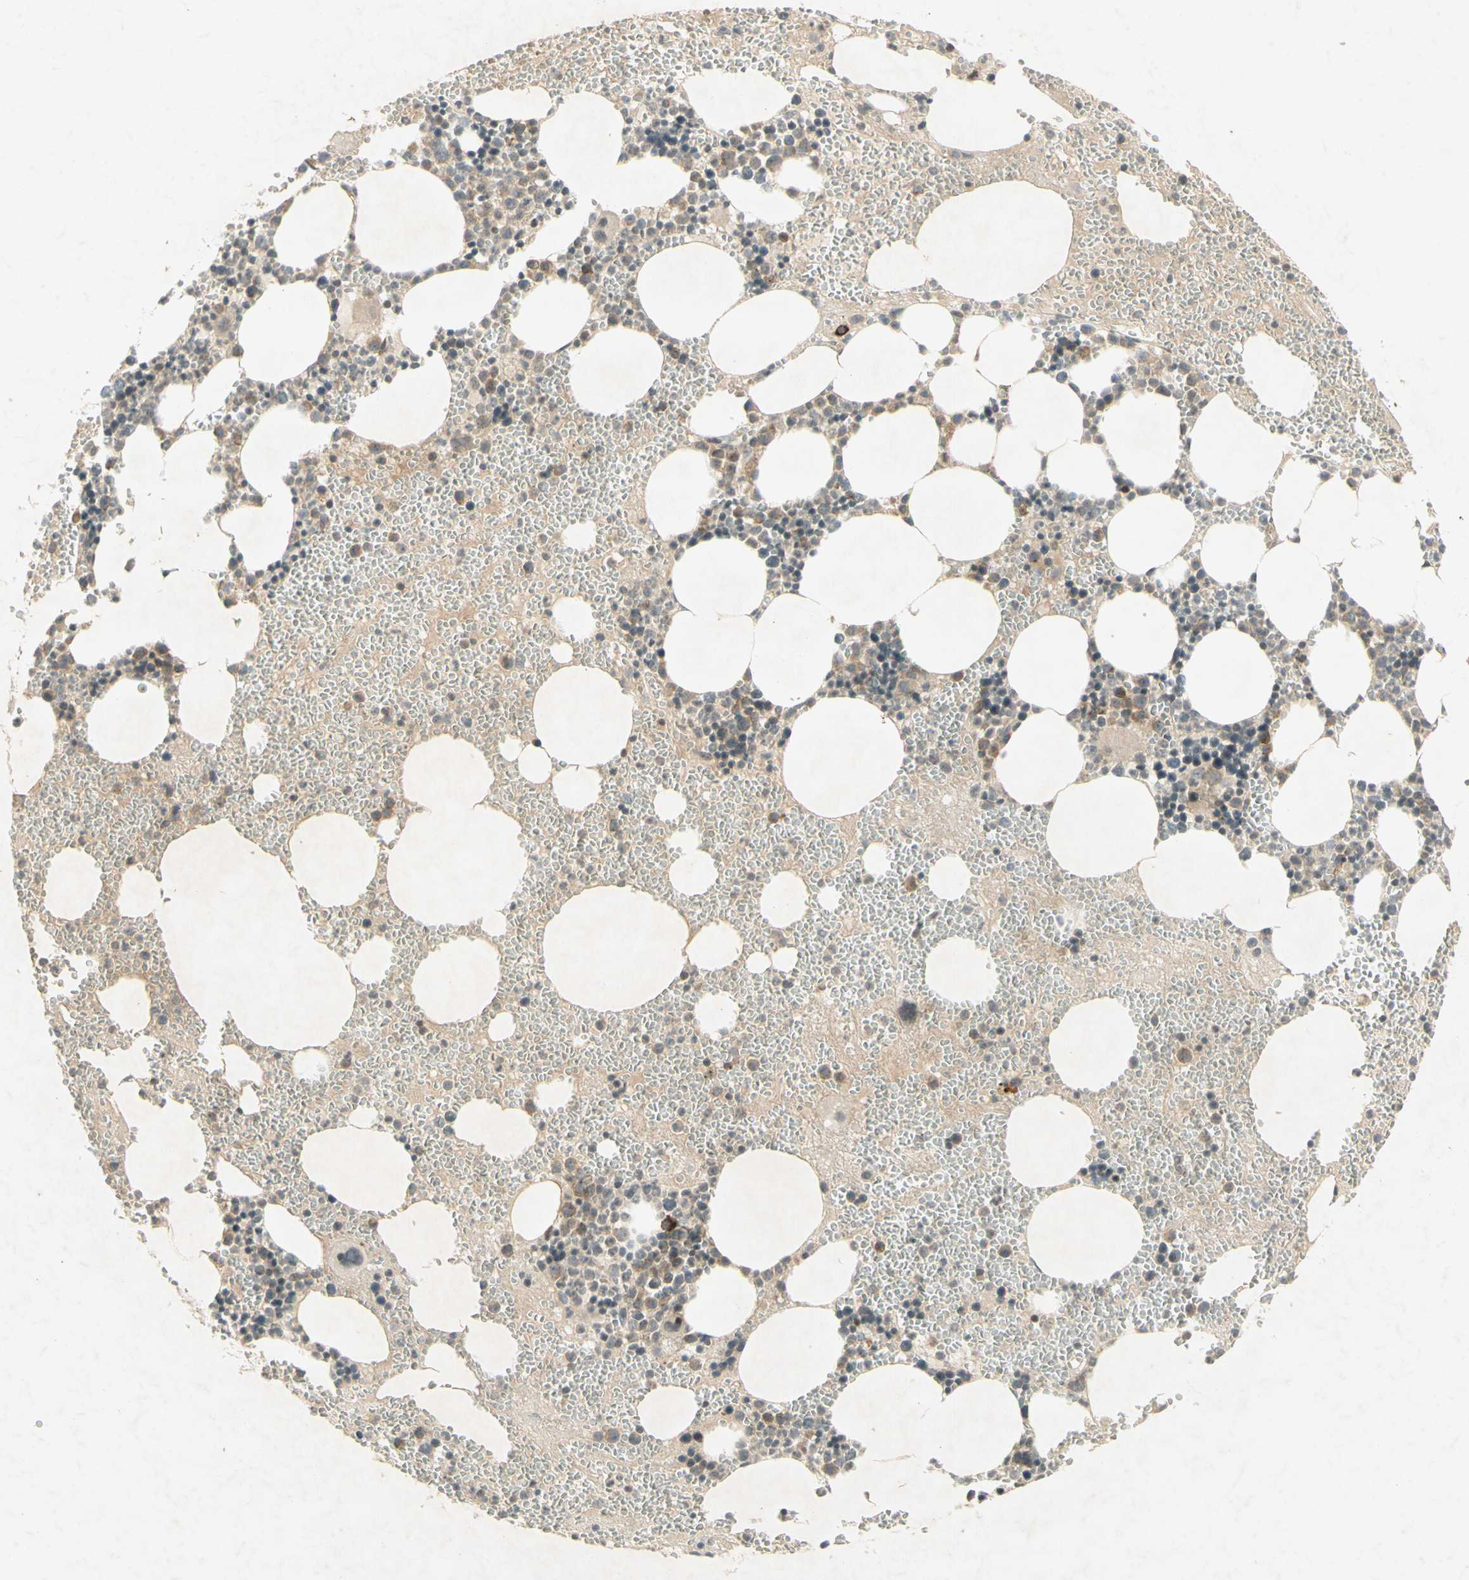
{"staining": {"intensity": "moderate", "quantity": "25%-75%", "location": "cytoplasmic/membranous,nuclear"}, "tissue": "bone marrow", "cell_type": "Hematopoietic cells", "image_type": "normal", "snomed": [{"axis": "morphology", "description": "Normal tissue, NOS"}, {"axis": "morphology", "description": "Inflammation, NOS"}, {"axis": "topography", "description": "Bone marrow"}], "caption": "Bone marrow stained with IHC displays moderate cytoplasmic/membranous,nuclear staining in about 25%-75% of hematopoietic cells. The staining is performed using DAB brown chromogen to label protein expression. The nuclei are counter-stained blue using hematoxylin.", "gene": "ETF1", "patient": {"sex": "female", "age": 76}}